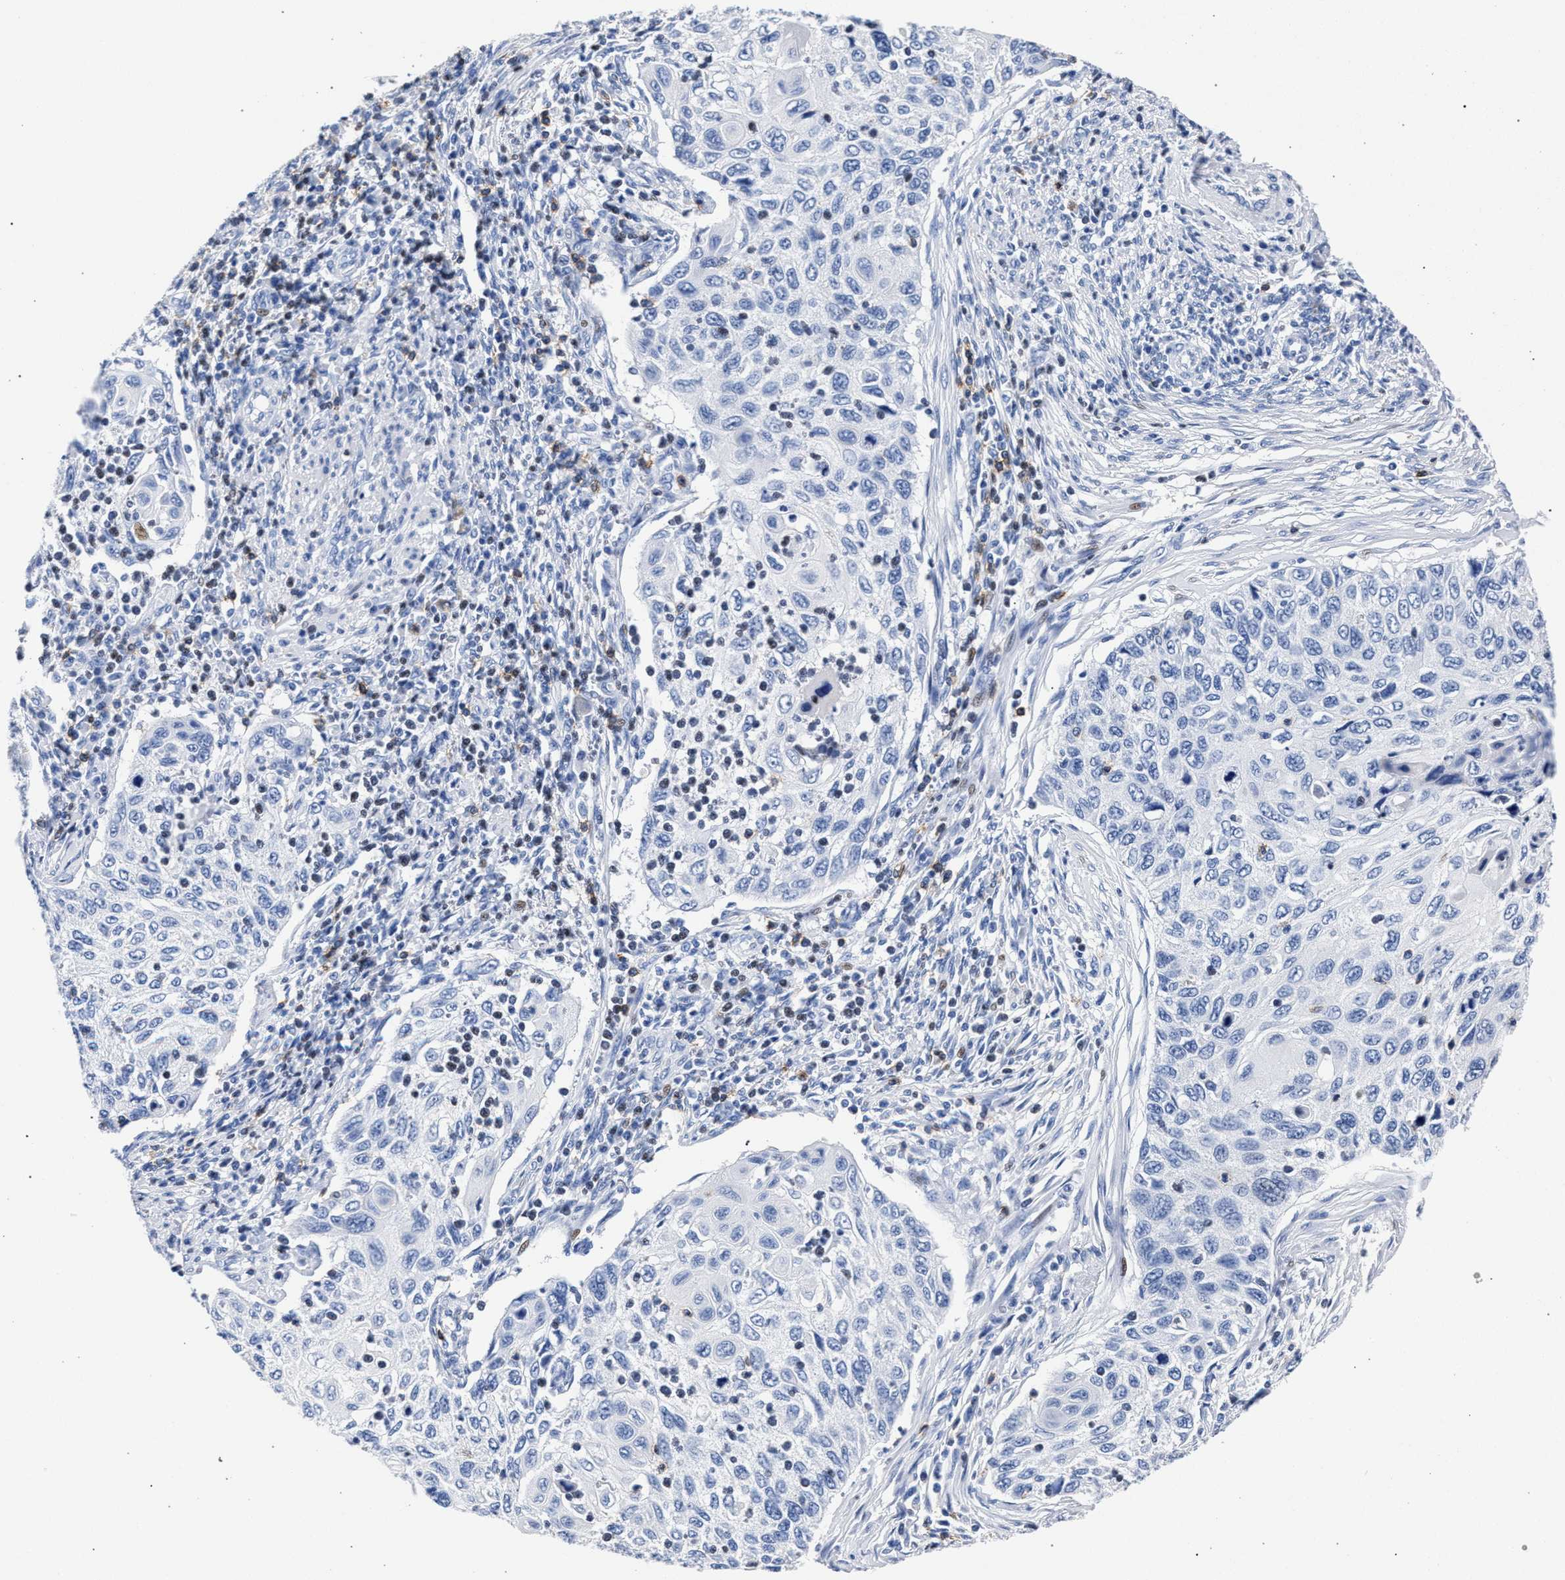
{"staining": {"intensity": "negative", "quantity": "none", "location": "none"}, "tissue": "cervical cancer", "cell_type": "Tumor cells", "image_type": "cancer", "snomed": [{"axis": "morphology", "description": "Squamous cell carcinoma, NOS"}, {"axis": "topography", "description": "Cervix"}], "caption": "Cervical cancer was stained to show a protein in brown. There is no significant expression in tumor cells.", "gene": "KLRK1", "patient": {"sex": "female", "age": 70}}